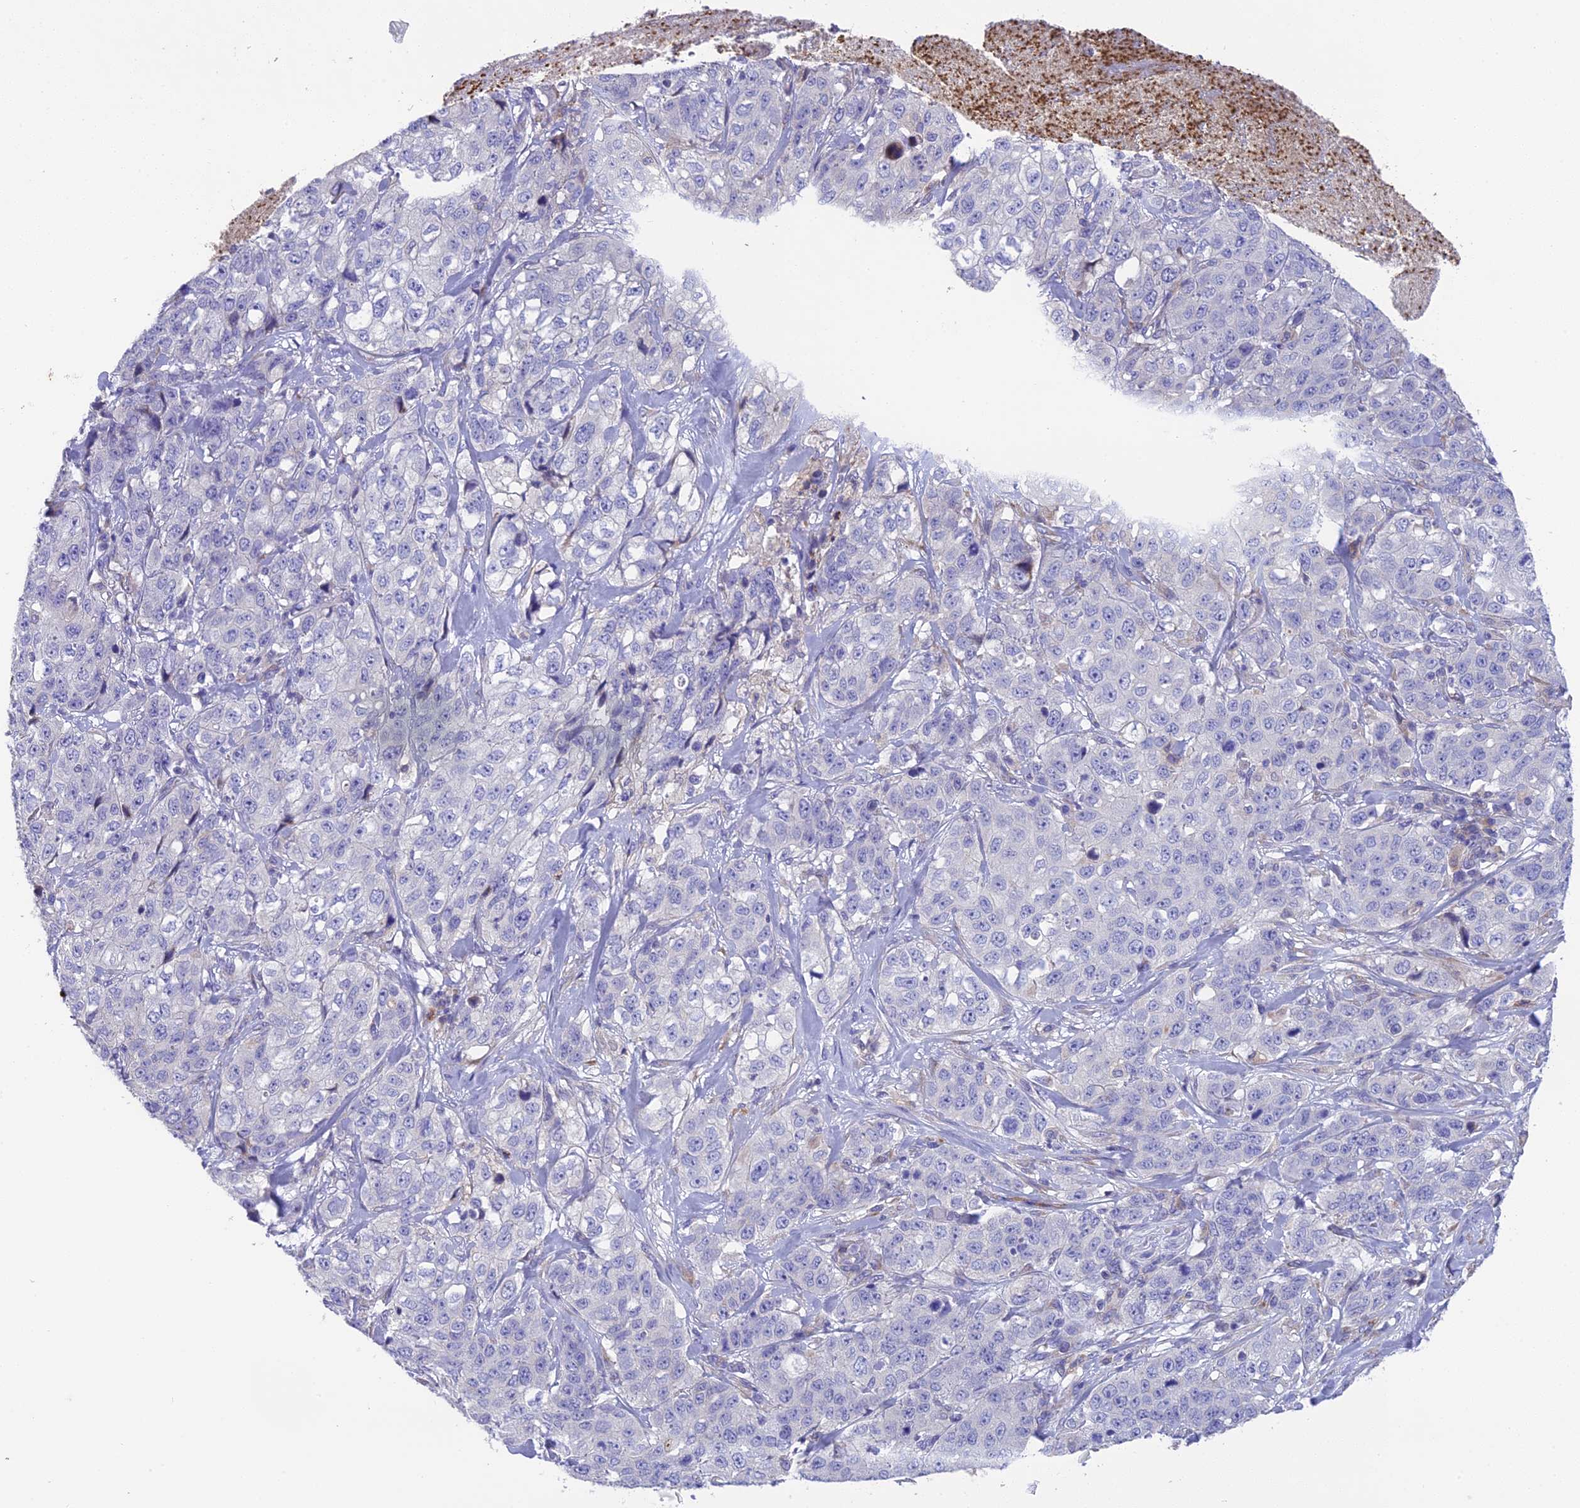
{"staining": {"intensity": "negative", "quantity": "none", "location": "none"}, "tissue": "stomach cancer", "cell_type": "Tumor cells", "image_type": "cancer", "snomed": [{"axis": "morphology", "description": "Adenocarcinoma, NOS"}, {"axis": "topography", "description": "Stomach"}], "caption": "A high-resolution histopathology image shows immunohistochemistry staining of stomach cancer (adenocarcinoma), which reveals no significant staining in tumor cells.", "gene": "KIAA0408", "patient": {"sex": "male", "age": 48}}